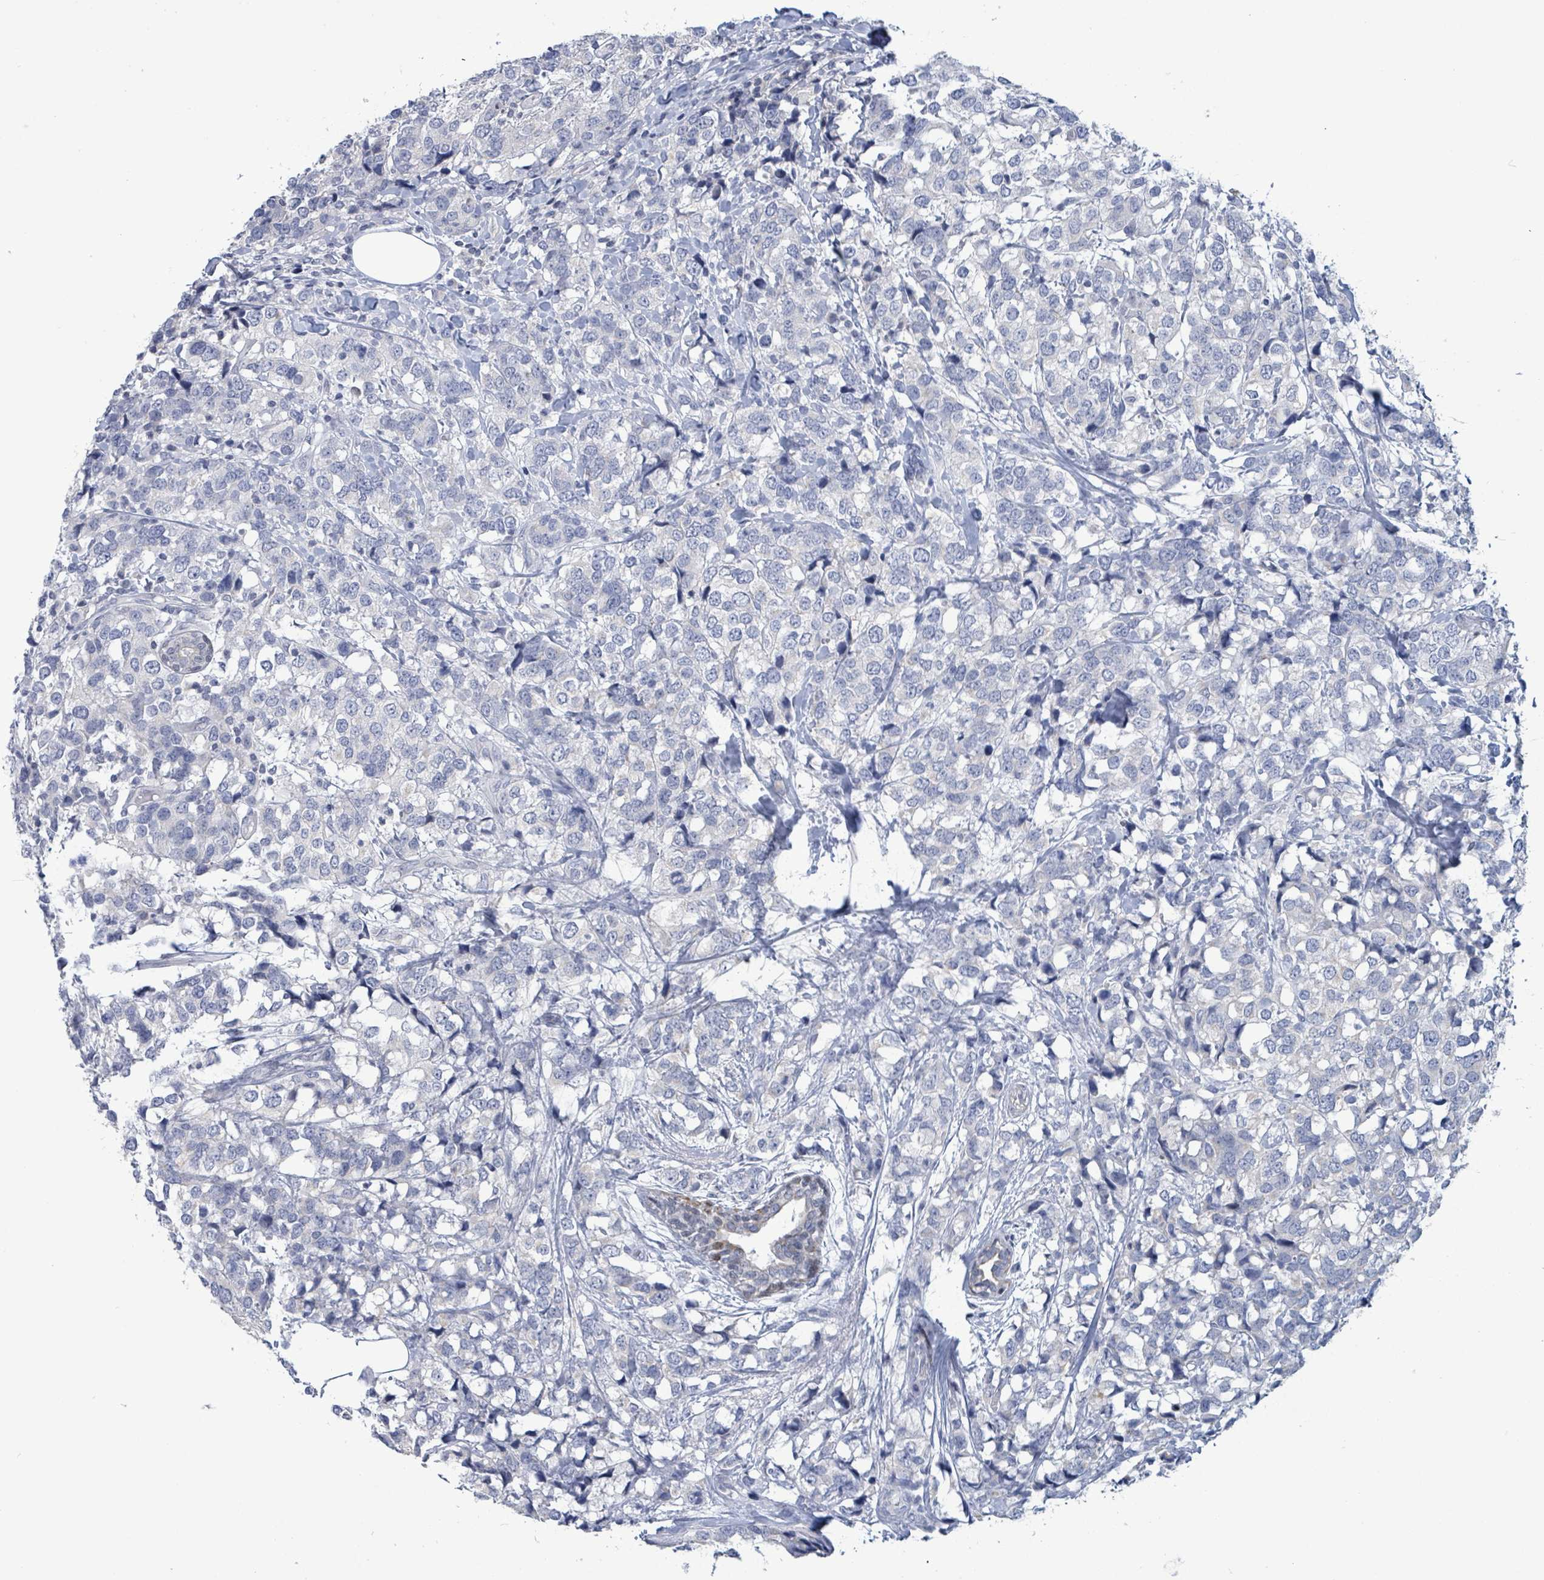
{"staining": {"intensity": "negative", "quantity": "none", "location": "none"}, "tissue": "breast cancer", "cell_type": "Tumor cells", "image_type": "cancer", "snomed": [{"axis": "morphology", "description": "Lobular carcinoma"}, {"axis": "topography", "description": "Breast"}], "caption": "High magnification brightfield microscopy of breast cancer stained with DAB (brown) and counterstained with hematoxylin (blue): tumor cells show no significant expression. The staining is performed using DAB brown chromogen with nuclei counter-stained in using hematoxylin.", "gene": "NTN3", "patient": {"sex": "female", "age": 59}}